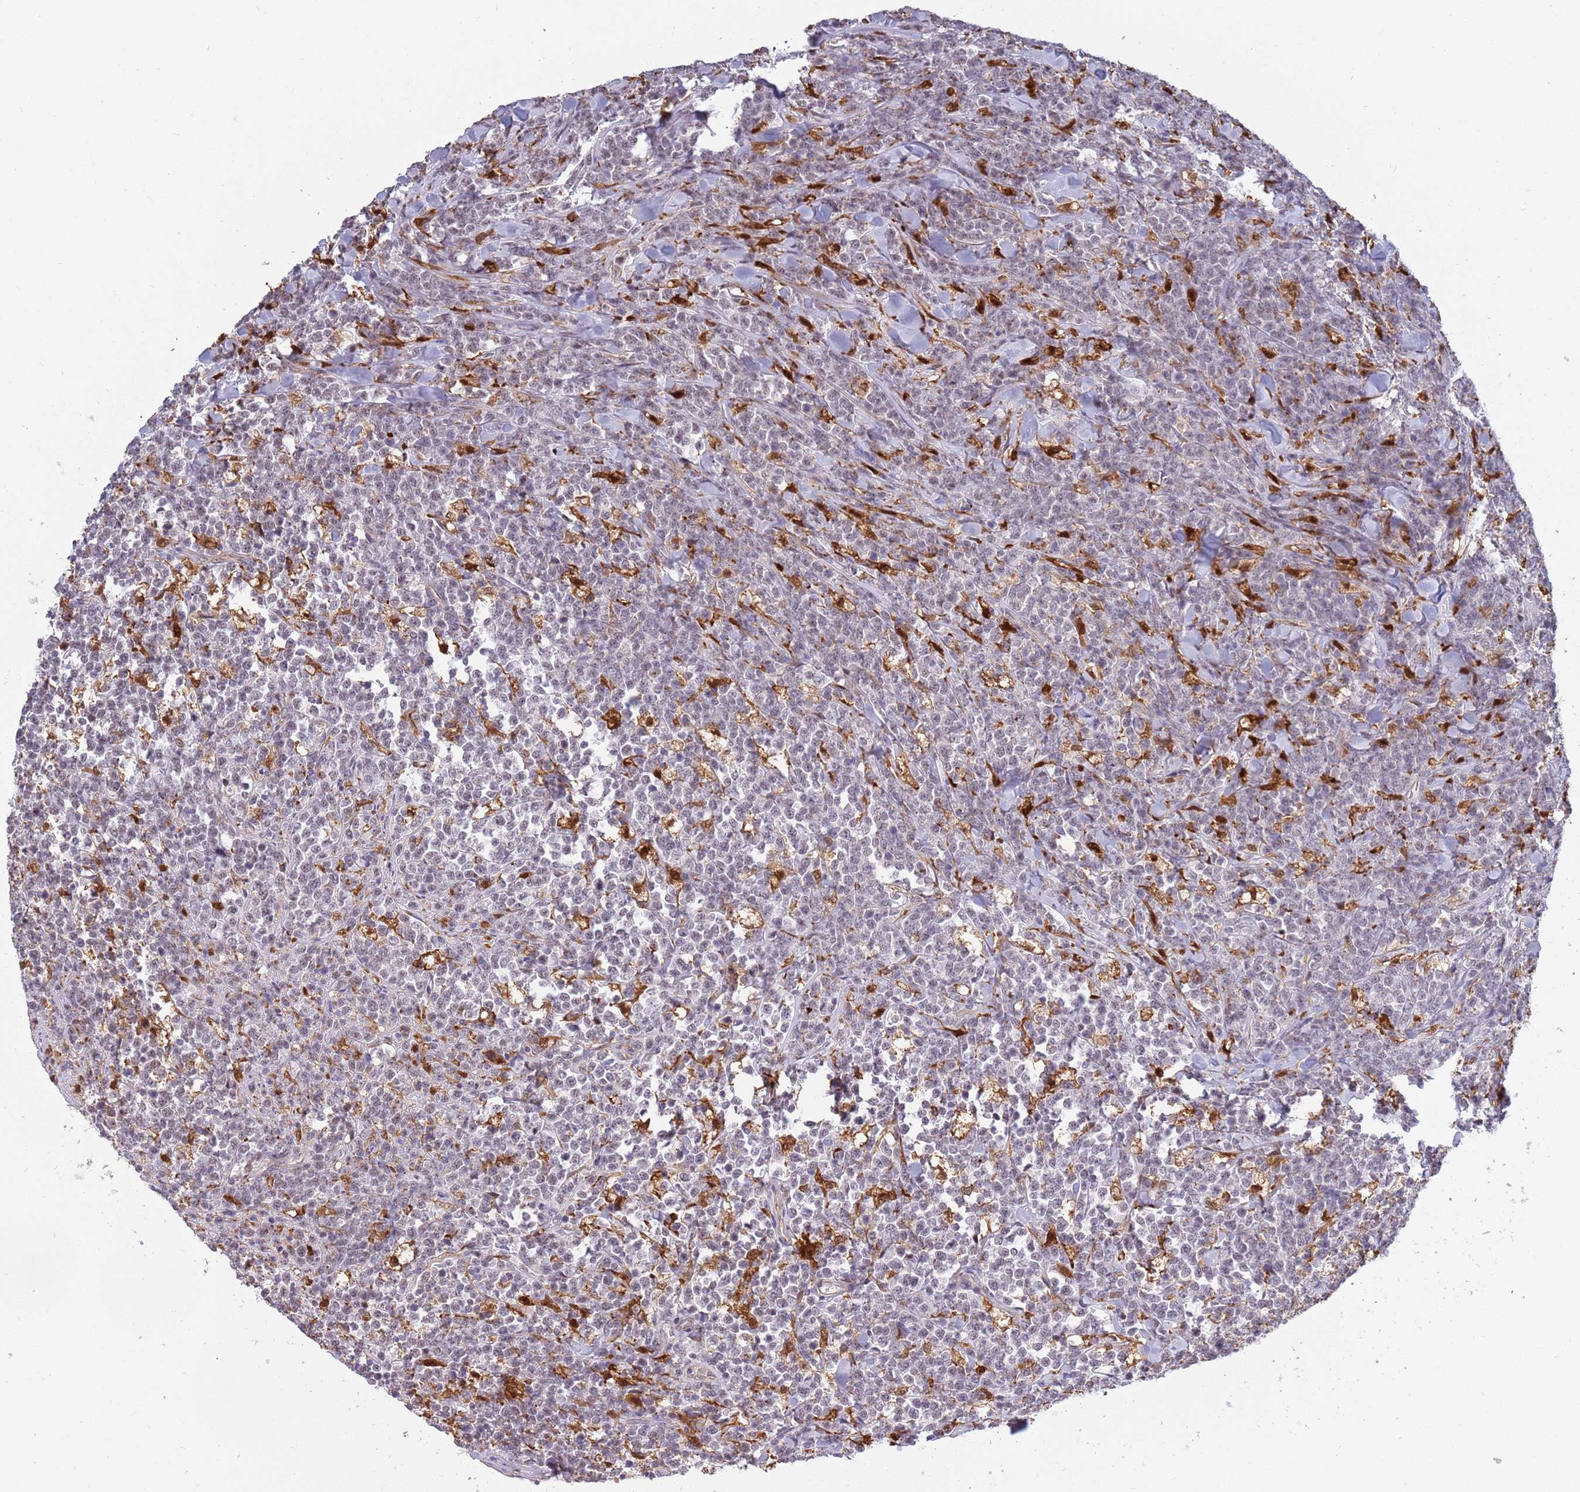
{"staining": {"intensity": "negative", "quantity": "none", "location": "none"}, "tissue": "lymphoma", "cell_type": "Tumor cells", "image_type": "cancer", "snomed": [{"axis": "morphology", "description": "Malignant lymphoma, non-Hodgkin's type, High grade"}, {"axis": "topography", "description": "Small intestine"}], "caption": "Human malignant lymphoma, non-Hodgkin's type (high-grade) stained for a protein using immunohistochemistry displays no staining in tumor cells.", "gene": "CCNJL", "patient": {"sex": "male", "age": 8}}